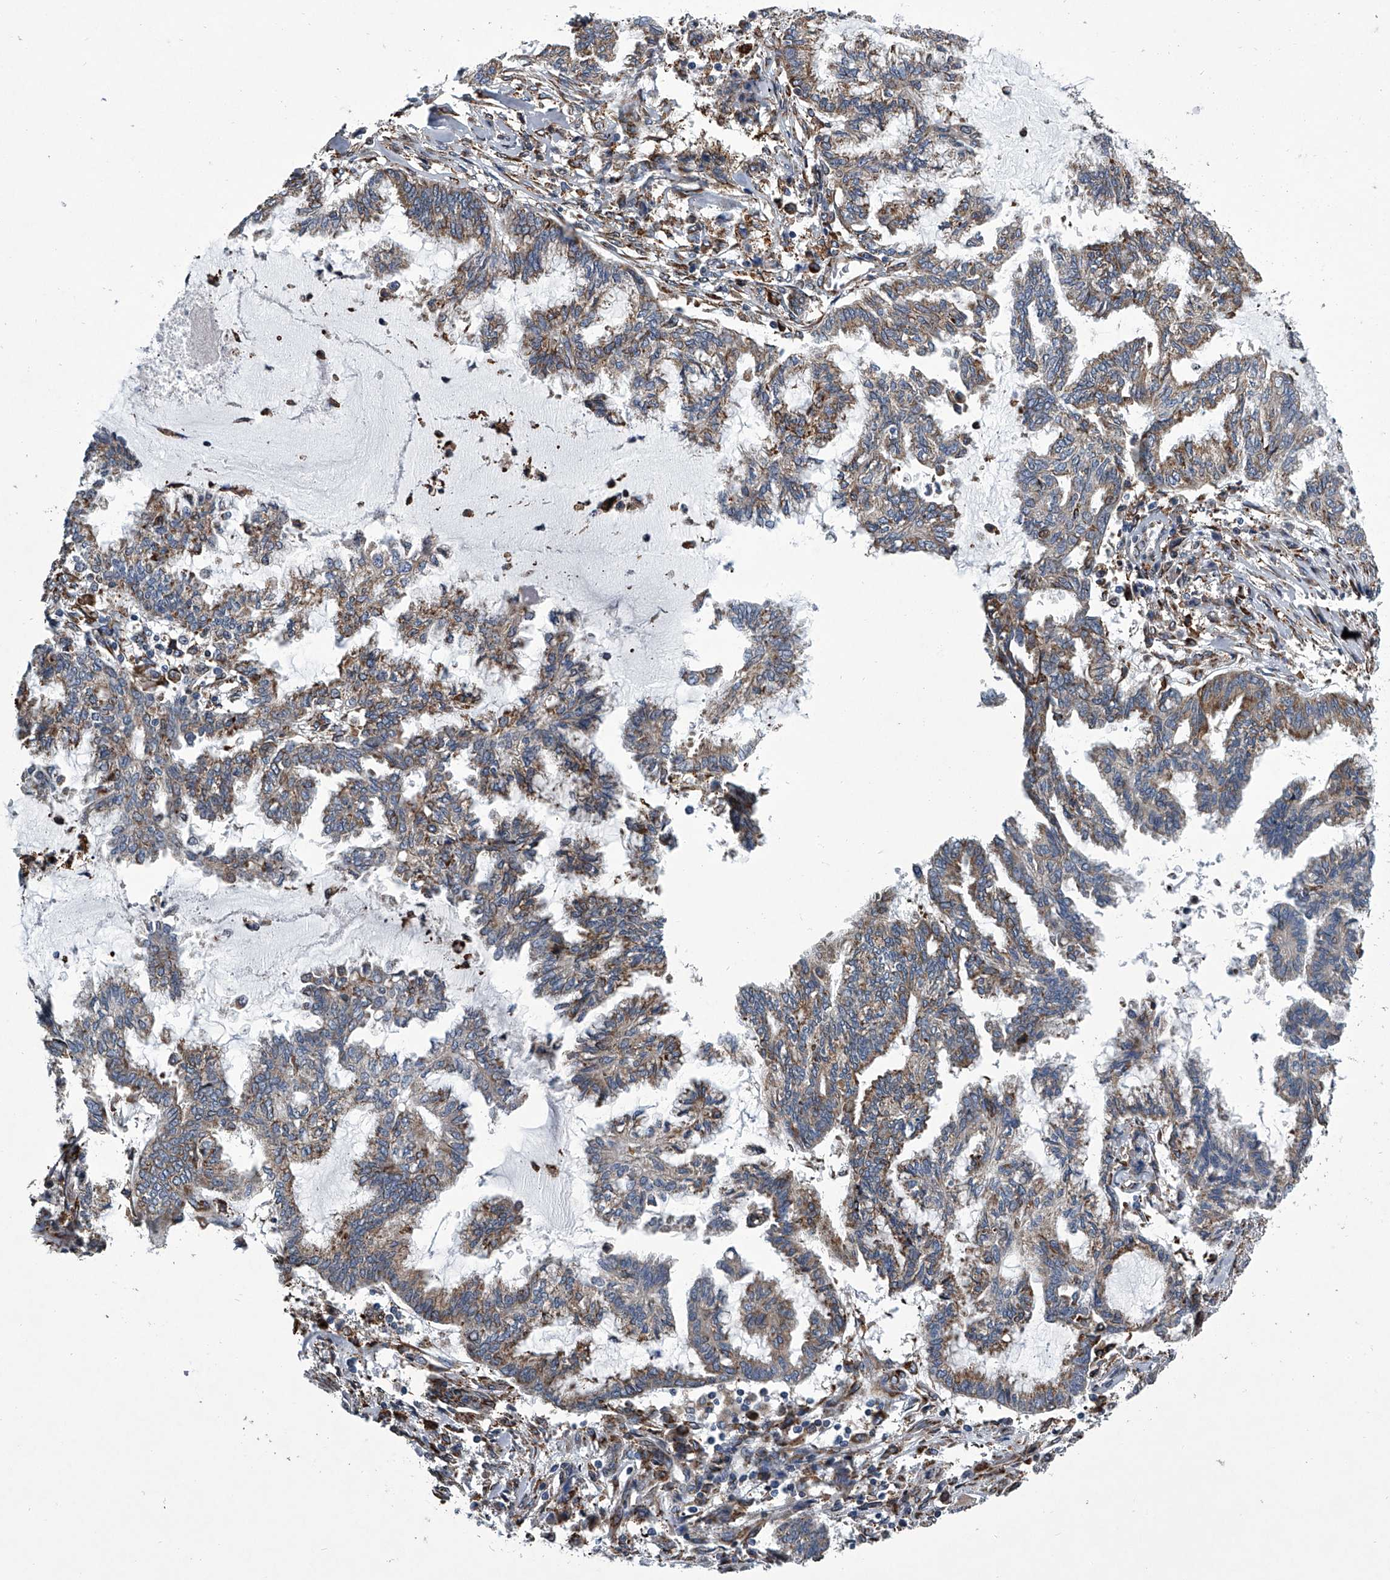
{"staining": {"intensity": "weak", "quantity": ">75%", "location": "cytoplasmic/membranous"}, "tissue": "endometrial cancer", "cell_type": "Tumor cells", "image_type": "cancer", "snomed": [{"axis": "morphology", "description": "Adenocarcinoma, NOS"}, {"axis": "topography", "description": "Endometrium"}], "caption": "Weak cytoplasmic/membranous positivity for a protein is seen in approximately >75% of tumor cells of endometrial cancer (adenocarcinoma) using IHC.", "gene": "TMEM63C", "patient": {"sex": "female", "age": 86}}